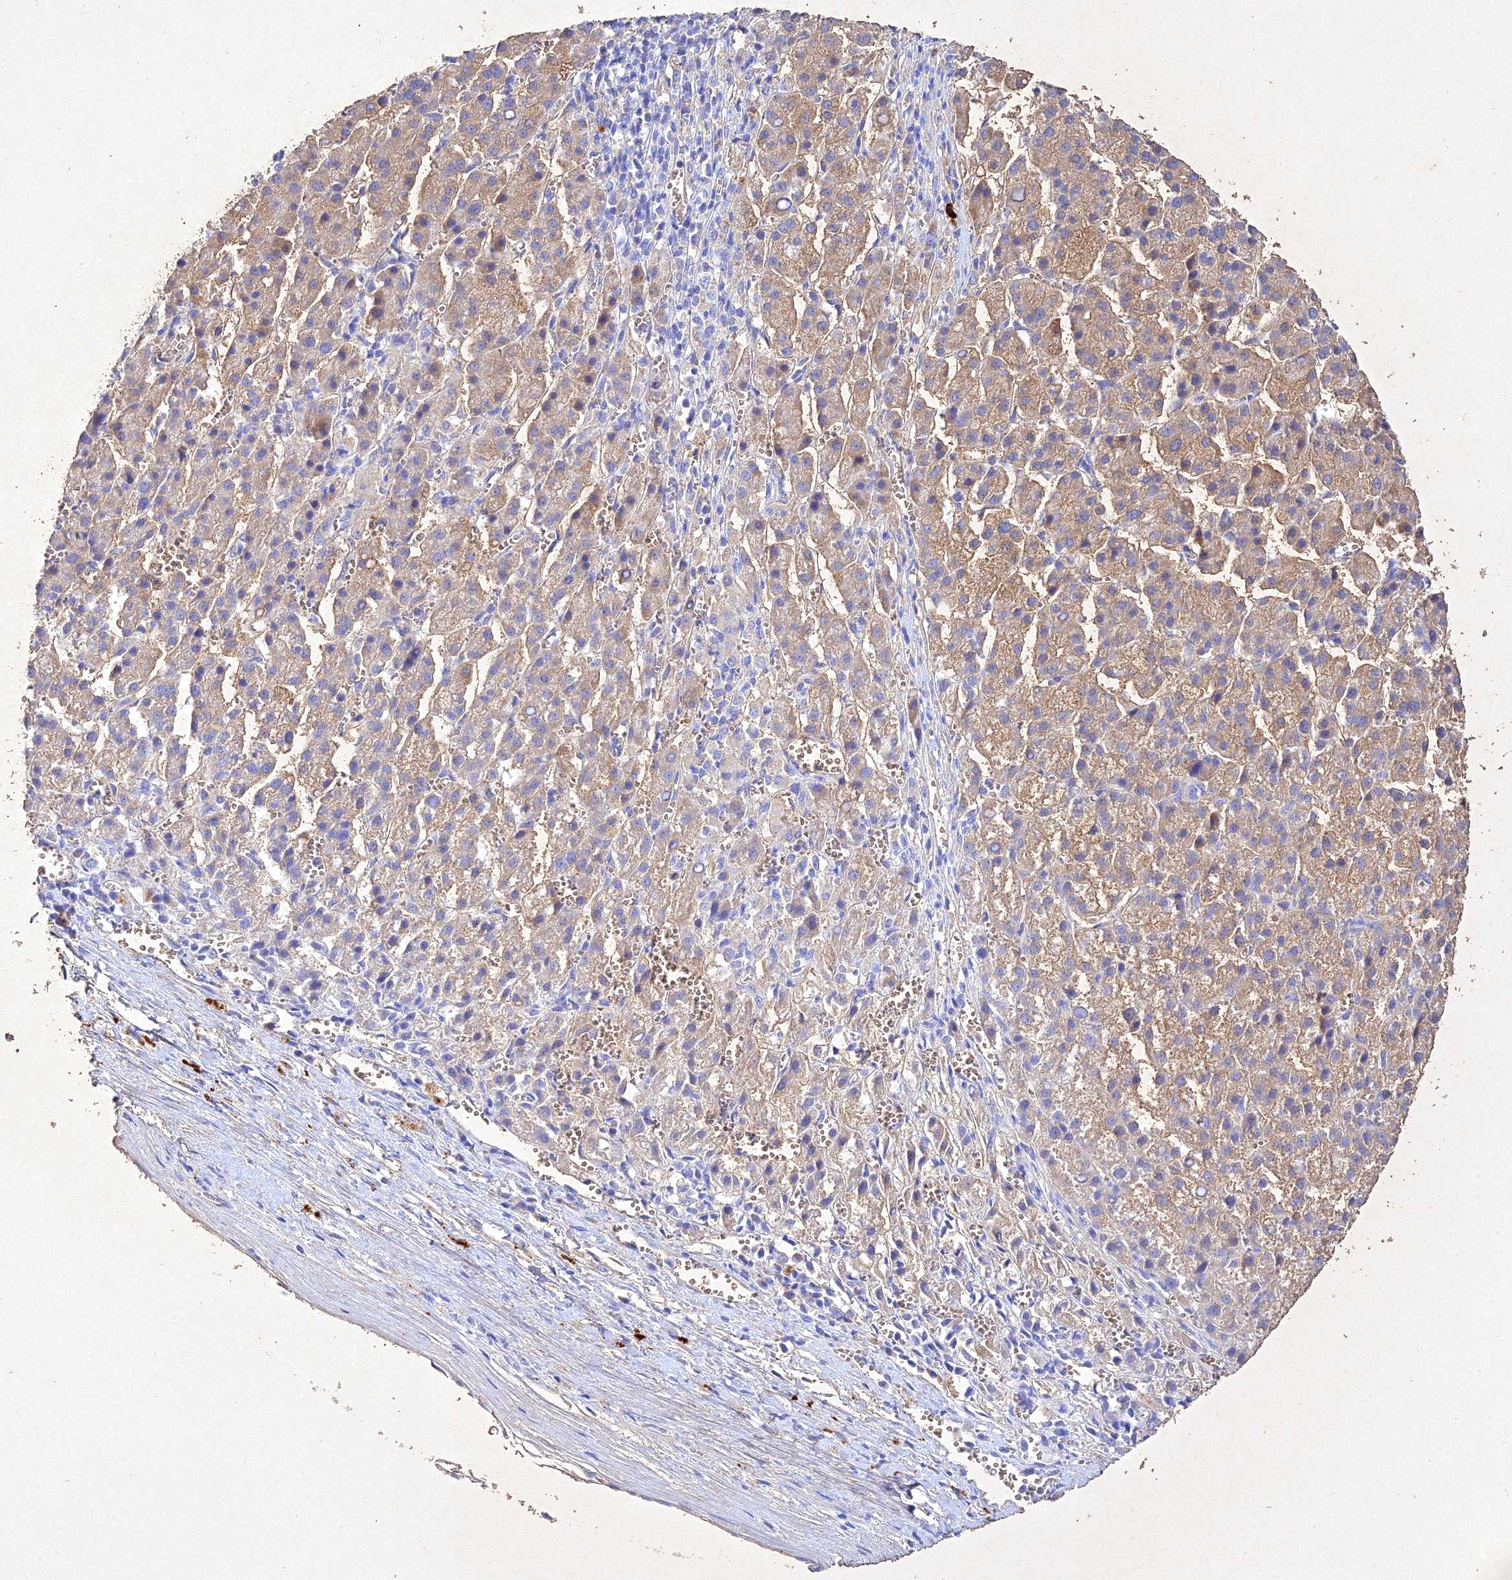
{"staining": {"intensity": "weak", "quantity": ">75%", "location": "cytoplasmic/membranous"}, "tissue": "liver cancer", "cell_type": "Tumor cells", "image_type": "cancer", "snomed": [{"axis": "morphology", "description": "Carcinoma, Hepatocellular, NOS"}, {"axis": "topography", "description": "Liver"}], "caption": "Approximately >75% of tumor cells in liver cancer demonstrate weak cytoplasmic/membranous protein staining as visualized by brown immunohistochemical staining.", "gene": "NDUFV1", "patient": {"sex": "female", "age": 58}}